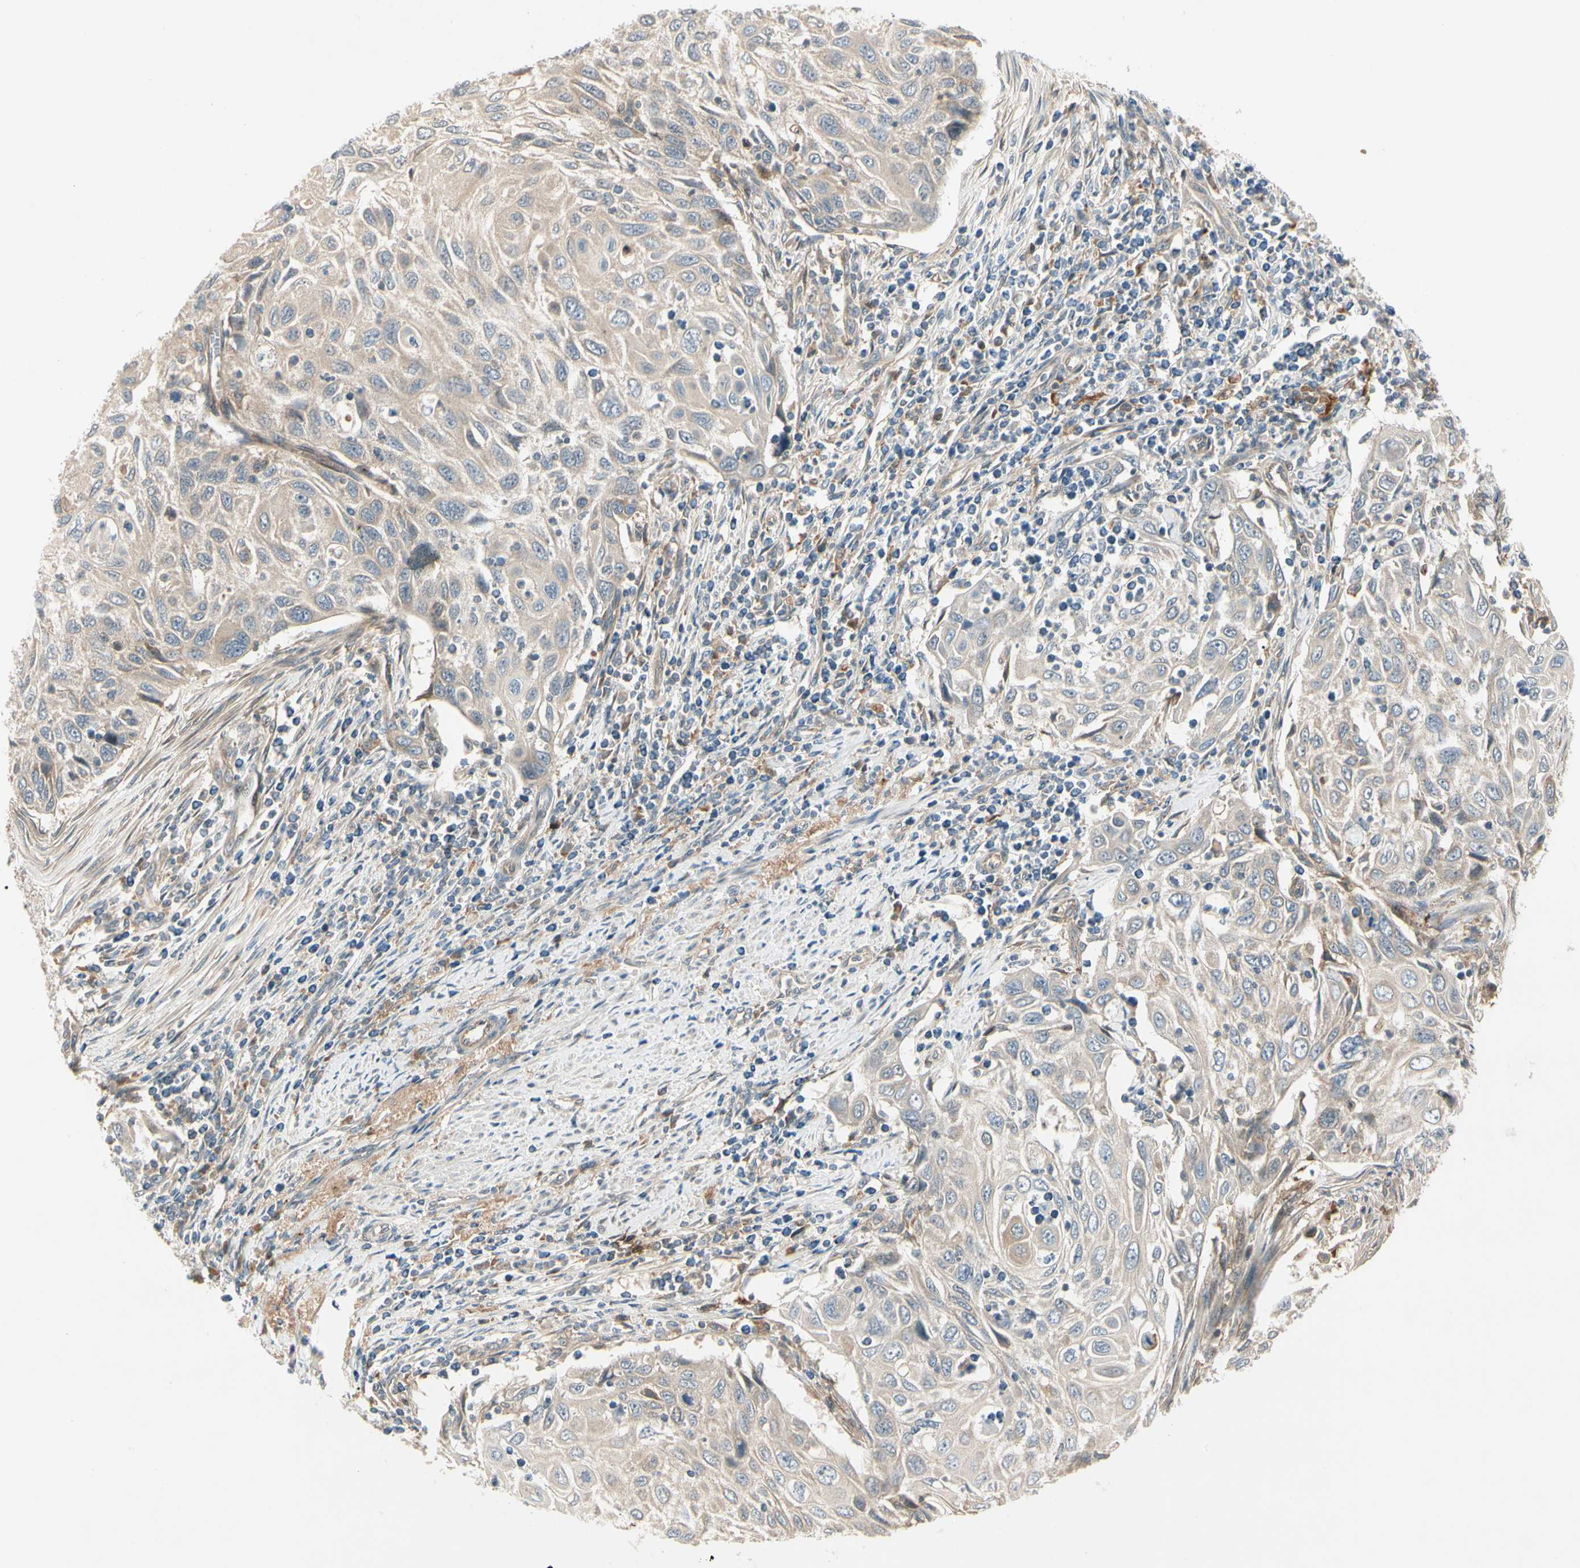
{"staining": {"intensity": "weak", "quantity": ">75%", "location": "cytoplasmic/membranous"}, "tissue": "cervical cancer", "cell_type": "Tumor cells", "image_type": "cancer", "snomed": [{"axis": "morphology", "description": "Squamous cell carcinoma, NOS"}, {"axis": "topography", "description": "Cervix"}], "caption": "A micrograph showing weak cytoplasmic/membranous positivity in about >75% of tumor cells in squamous cell carcinoma (cervical), as visualized by brown immunohistochemical staining.", "gene": "F2R", "patient": {"sex": "female", "age": 70}}